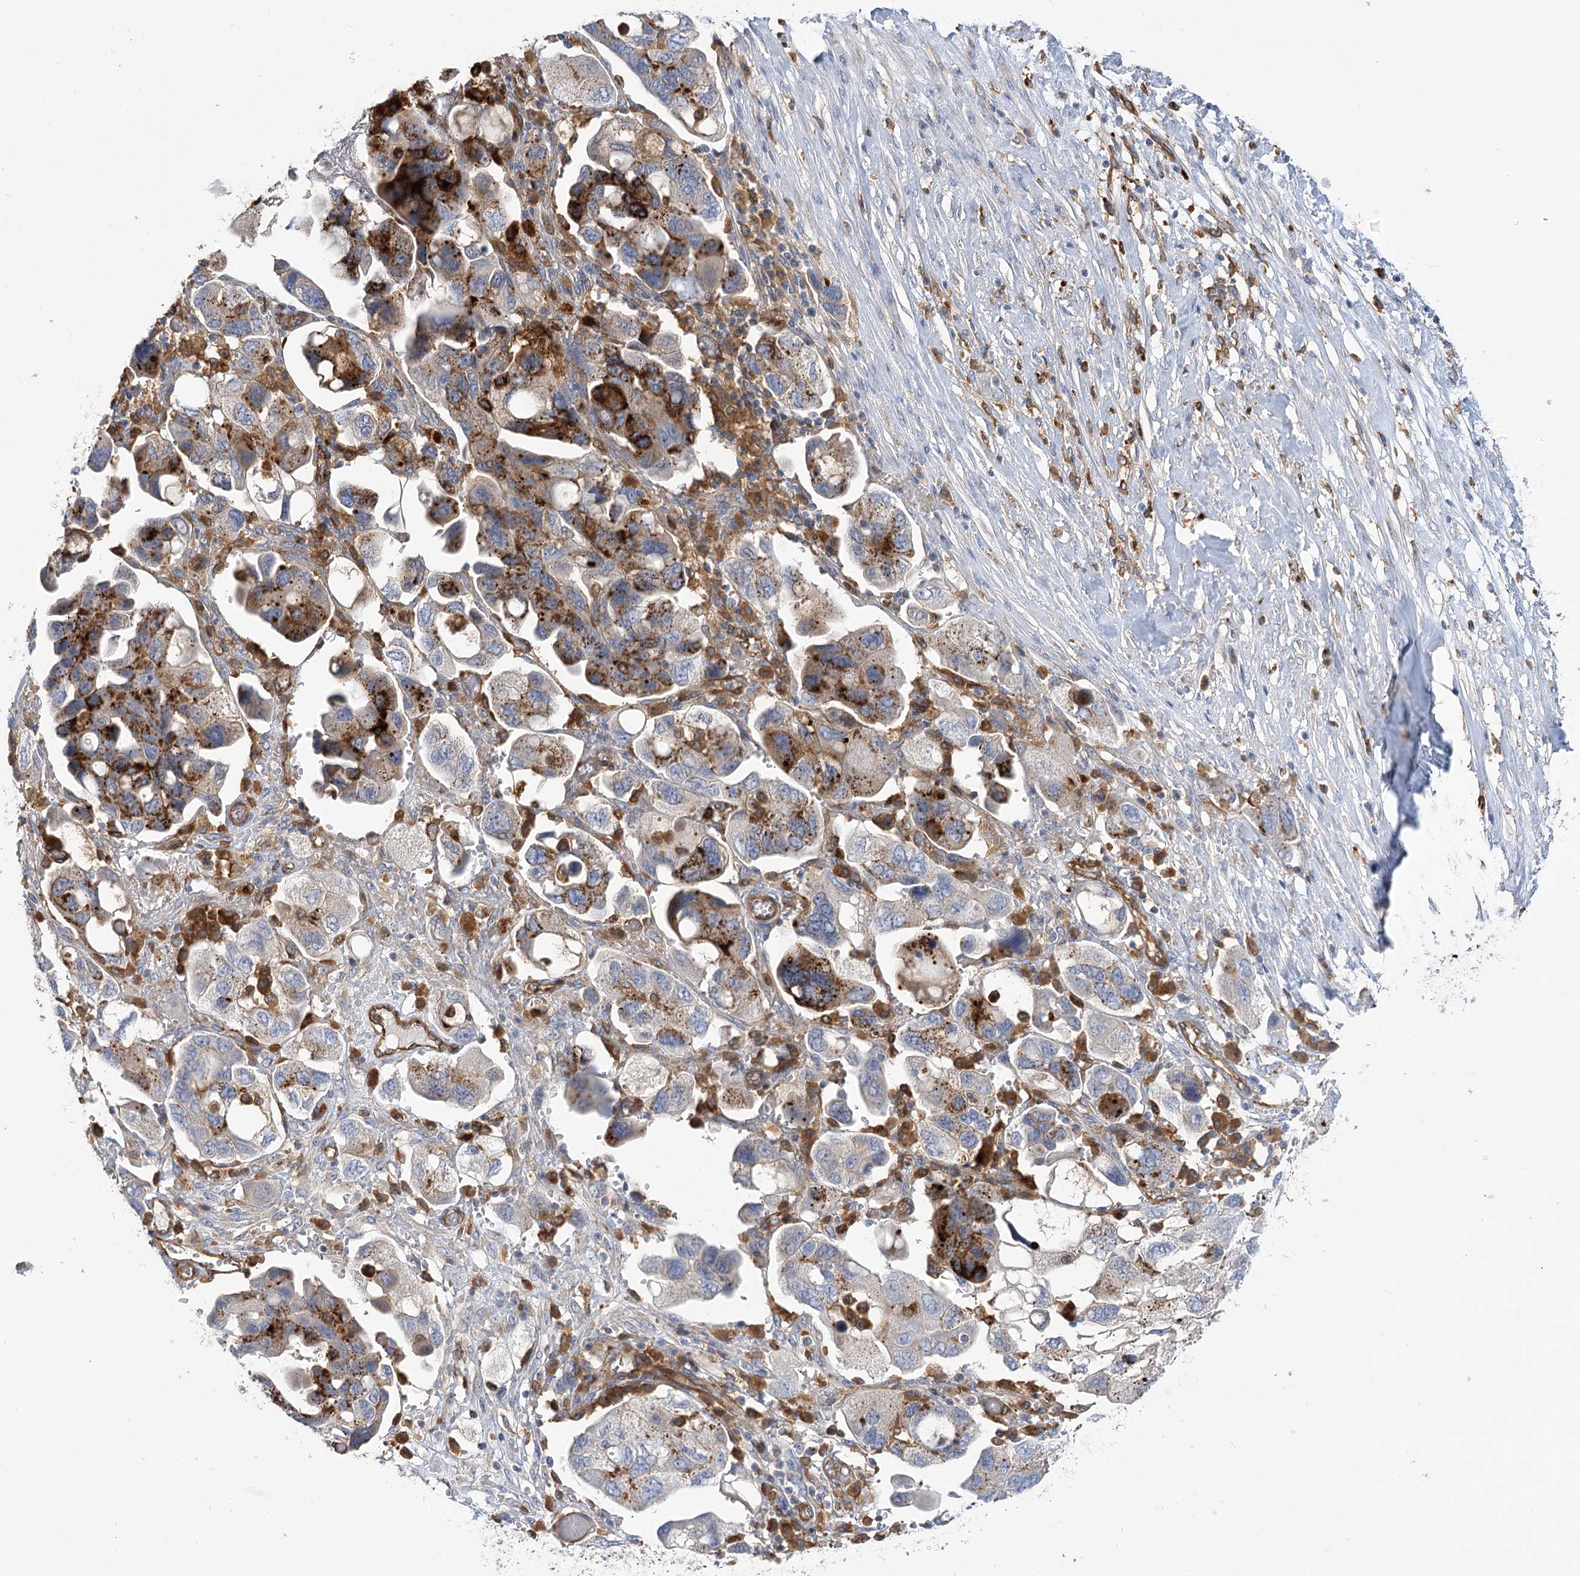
{"staining": {"intensity": "strong", "quantity": "25%-75%", "location": "cytoplasmic/membranous"}, "tissue": "ovarian cancer", "cell_type": "Tumor cells", "image_type": "cancer", "snomed": [{"axis": "morphology", "description": "Carcinoma, NOS"}, {"axis": "morphology", "description": "Cystadenocarcinoma, serous, NOS"}, {"axis": "topography", "description": "Ovary"}], "caption": "IHC histopathology image of neoplastic tissue: ovarian cancer (serous cystadenocarcinoma) stained using IHC exhibits high levels of strong protein expression localized specifically in the cytoplasmic/membranous of tumor cells, appearing as a cytoplasmic/membranous brown color.", "gene": "GUSB", "patient": {"sex": "female", "age": 69}}